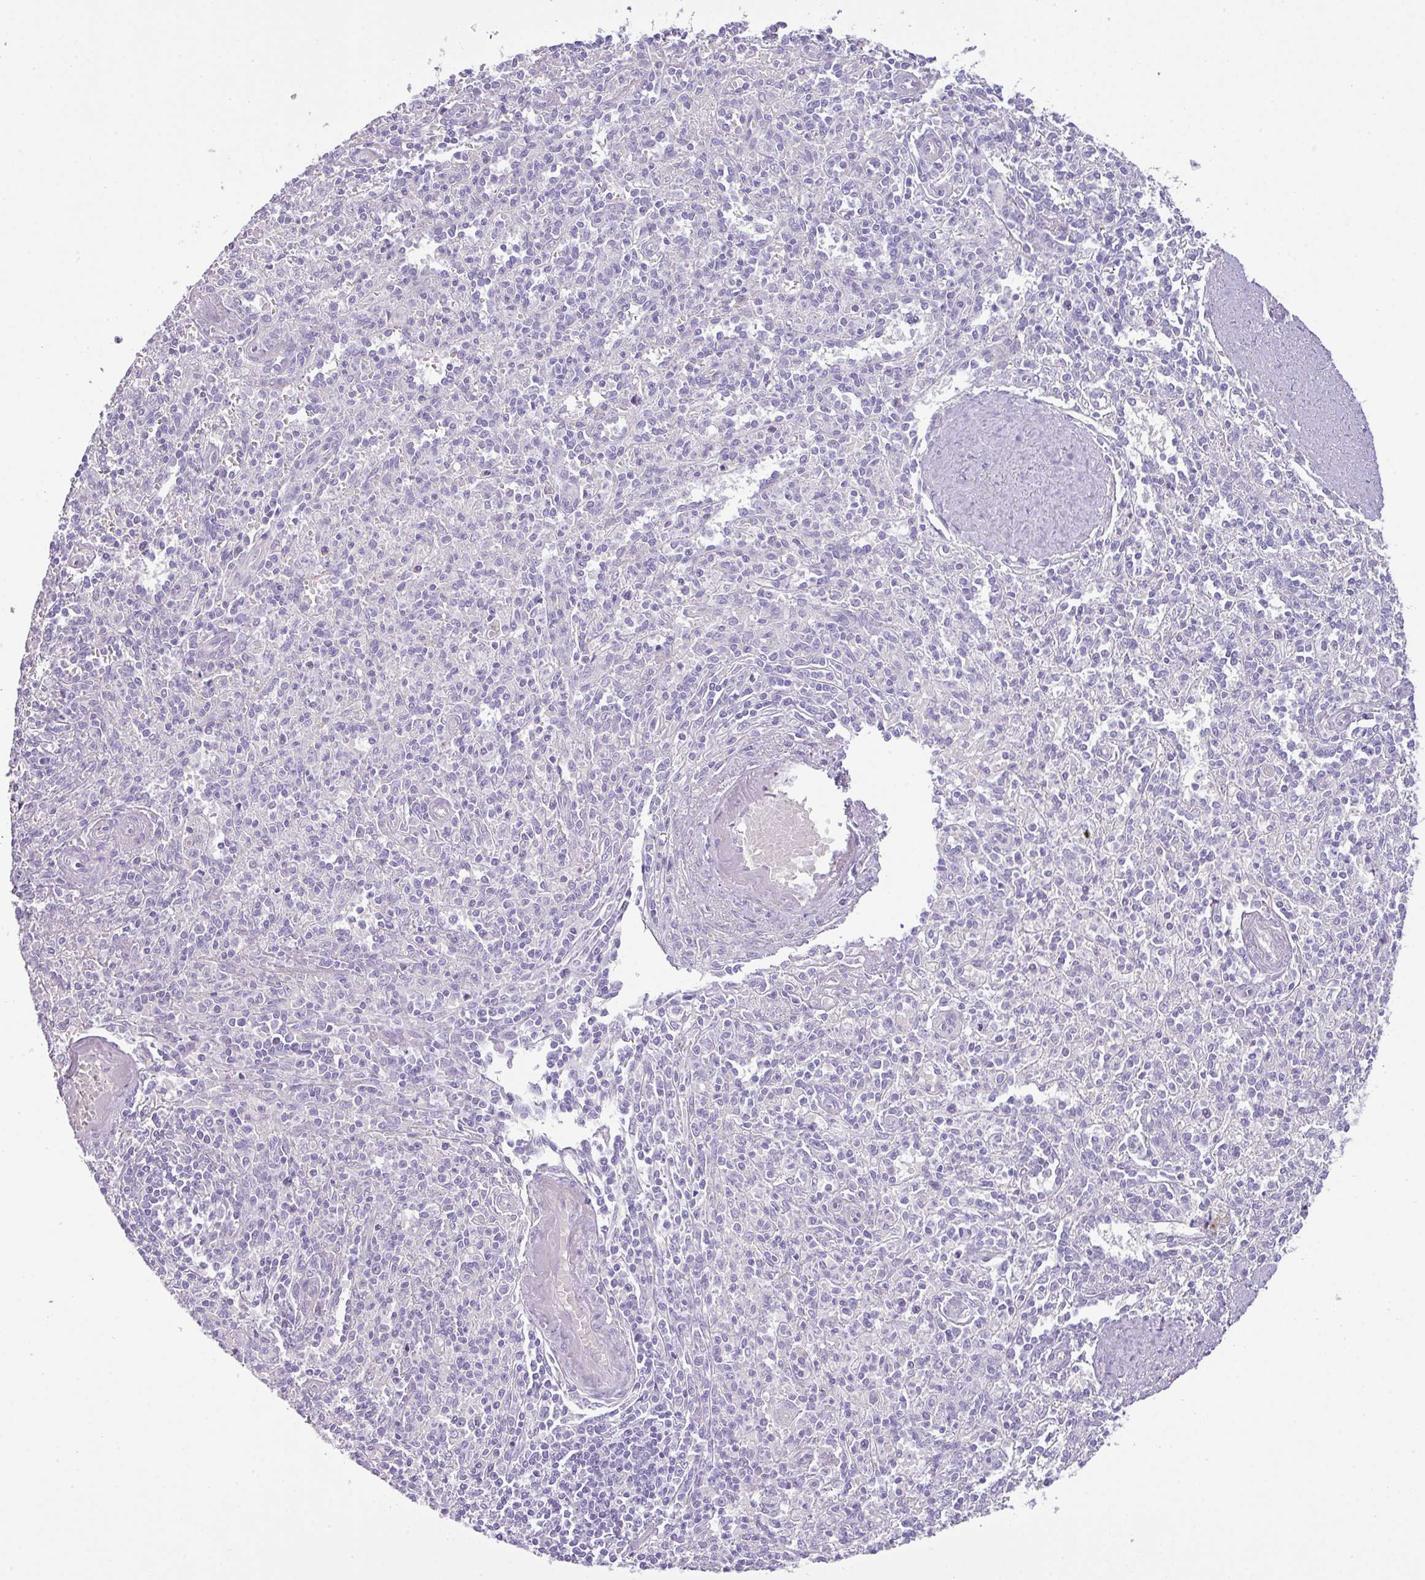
{"staining": {"intensity": "negative", "quantity": "none", "location": "none"}, "tissue": "spleen", "cell_type": "Cells in red pulp", "image_type": "normal", "snomed": [{"axis": "morphology", "description": "Normal tissue, NOS"}, {"axis": "topography", "description": "Spleen"}], "caption": "Spleen was stained to show a protein in brown. There is no significant expression in cells in red pulp. (IHC, brightfield microscopy, high magnification).", "gene": "ENSG00000273748", "patient": {"sex": "female", "age": 70}}